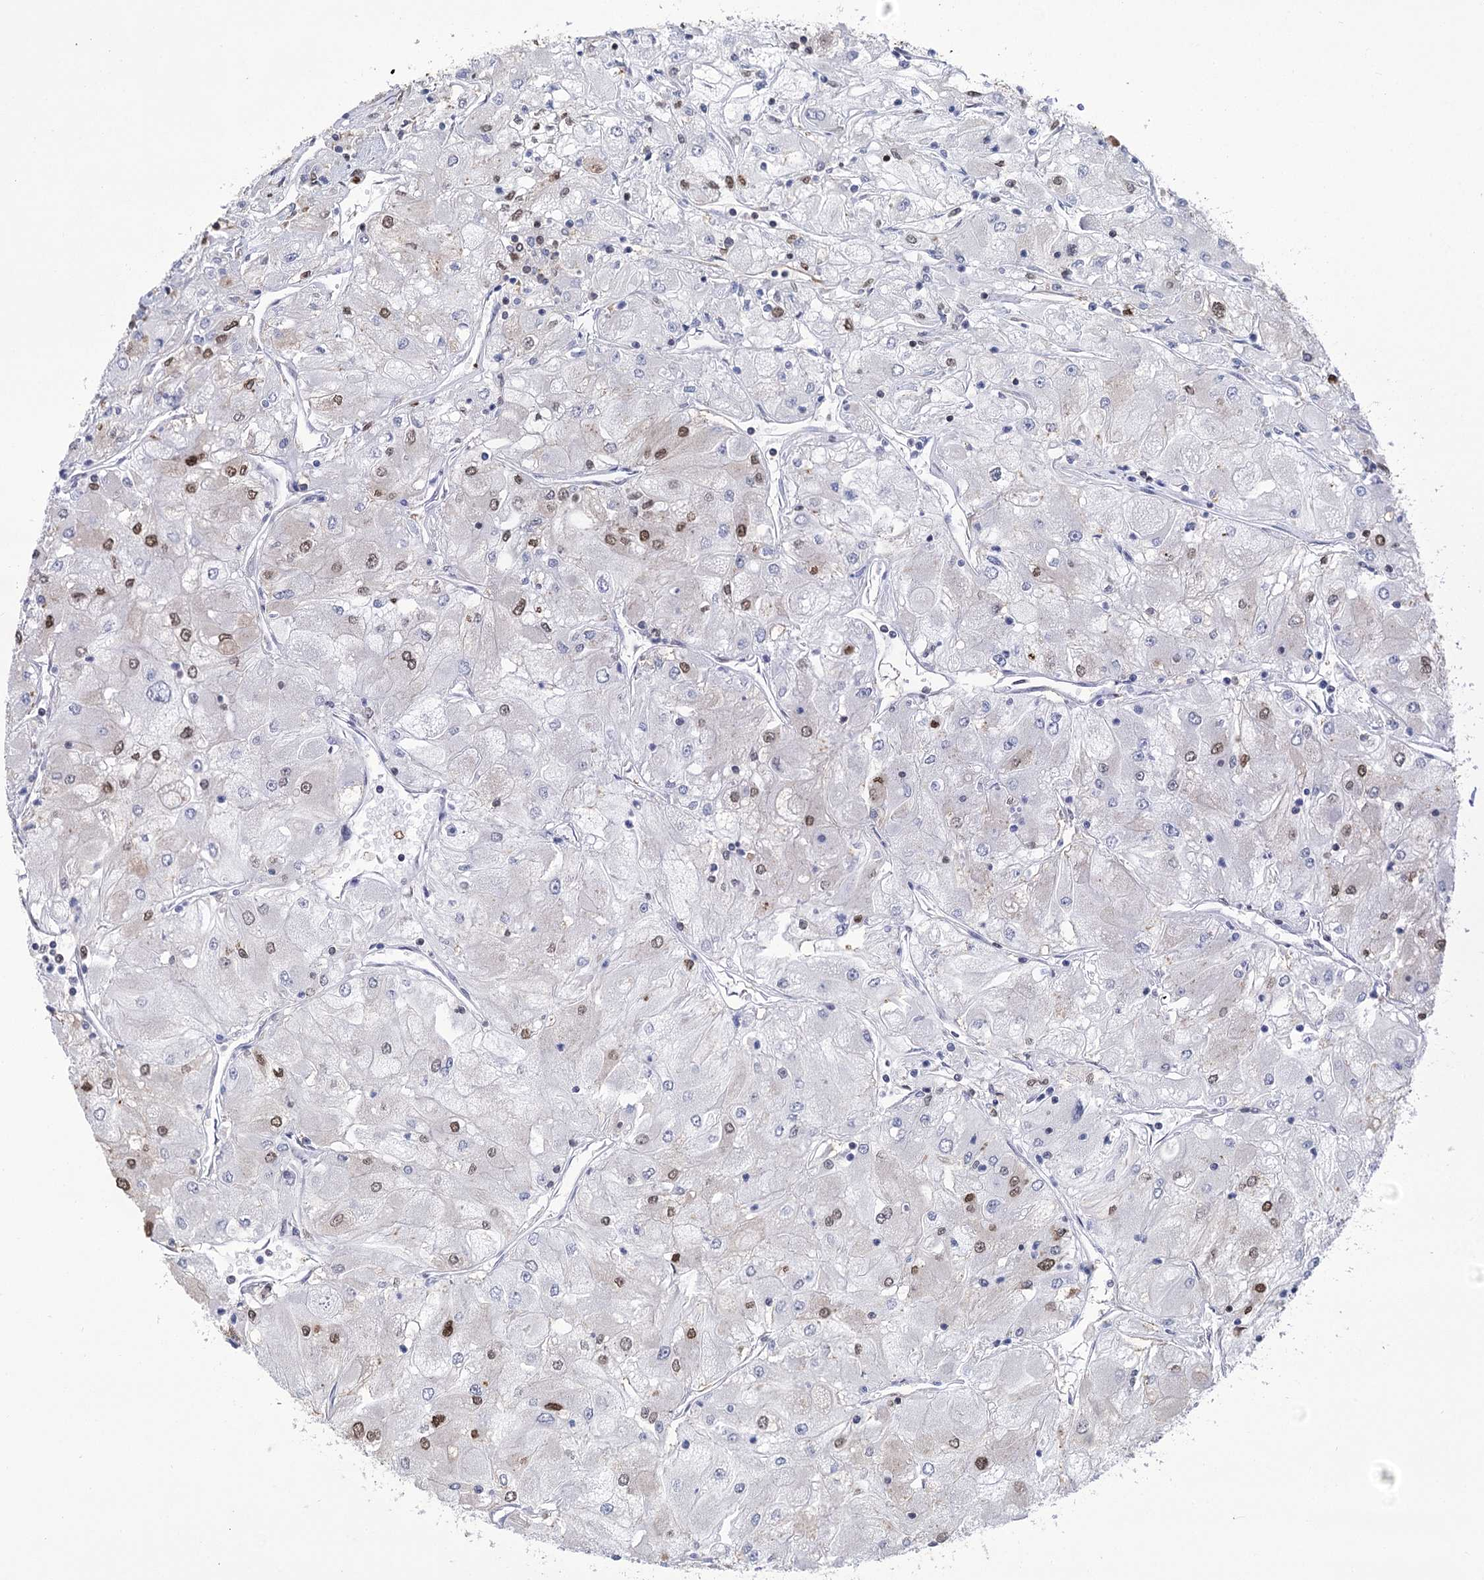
{"staining": {"intensity": "moderate", "quantity": "<25%", "location": "nuclear"}, "tissue": "renal cancer", "cell_type": "Tumor cells", "image_type": "cancer", "snomed": [{"axis": "morphology", "description": "Adenocarcinoma, NOS"}, {"axis": "topography", "description": "Kidney"}], "caption": "IHC of renal cancer reveals low levels of moderate nuclear positivity in approximately <25% of tumor cells.", "gene": "NFU1", "patient": {"sex": "male", "age": 80}}